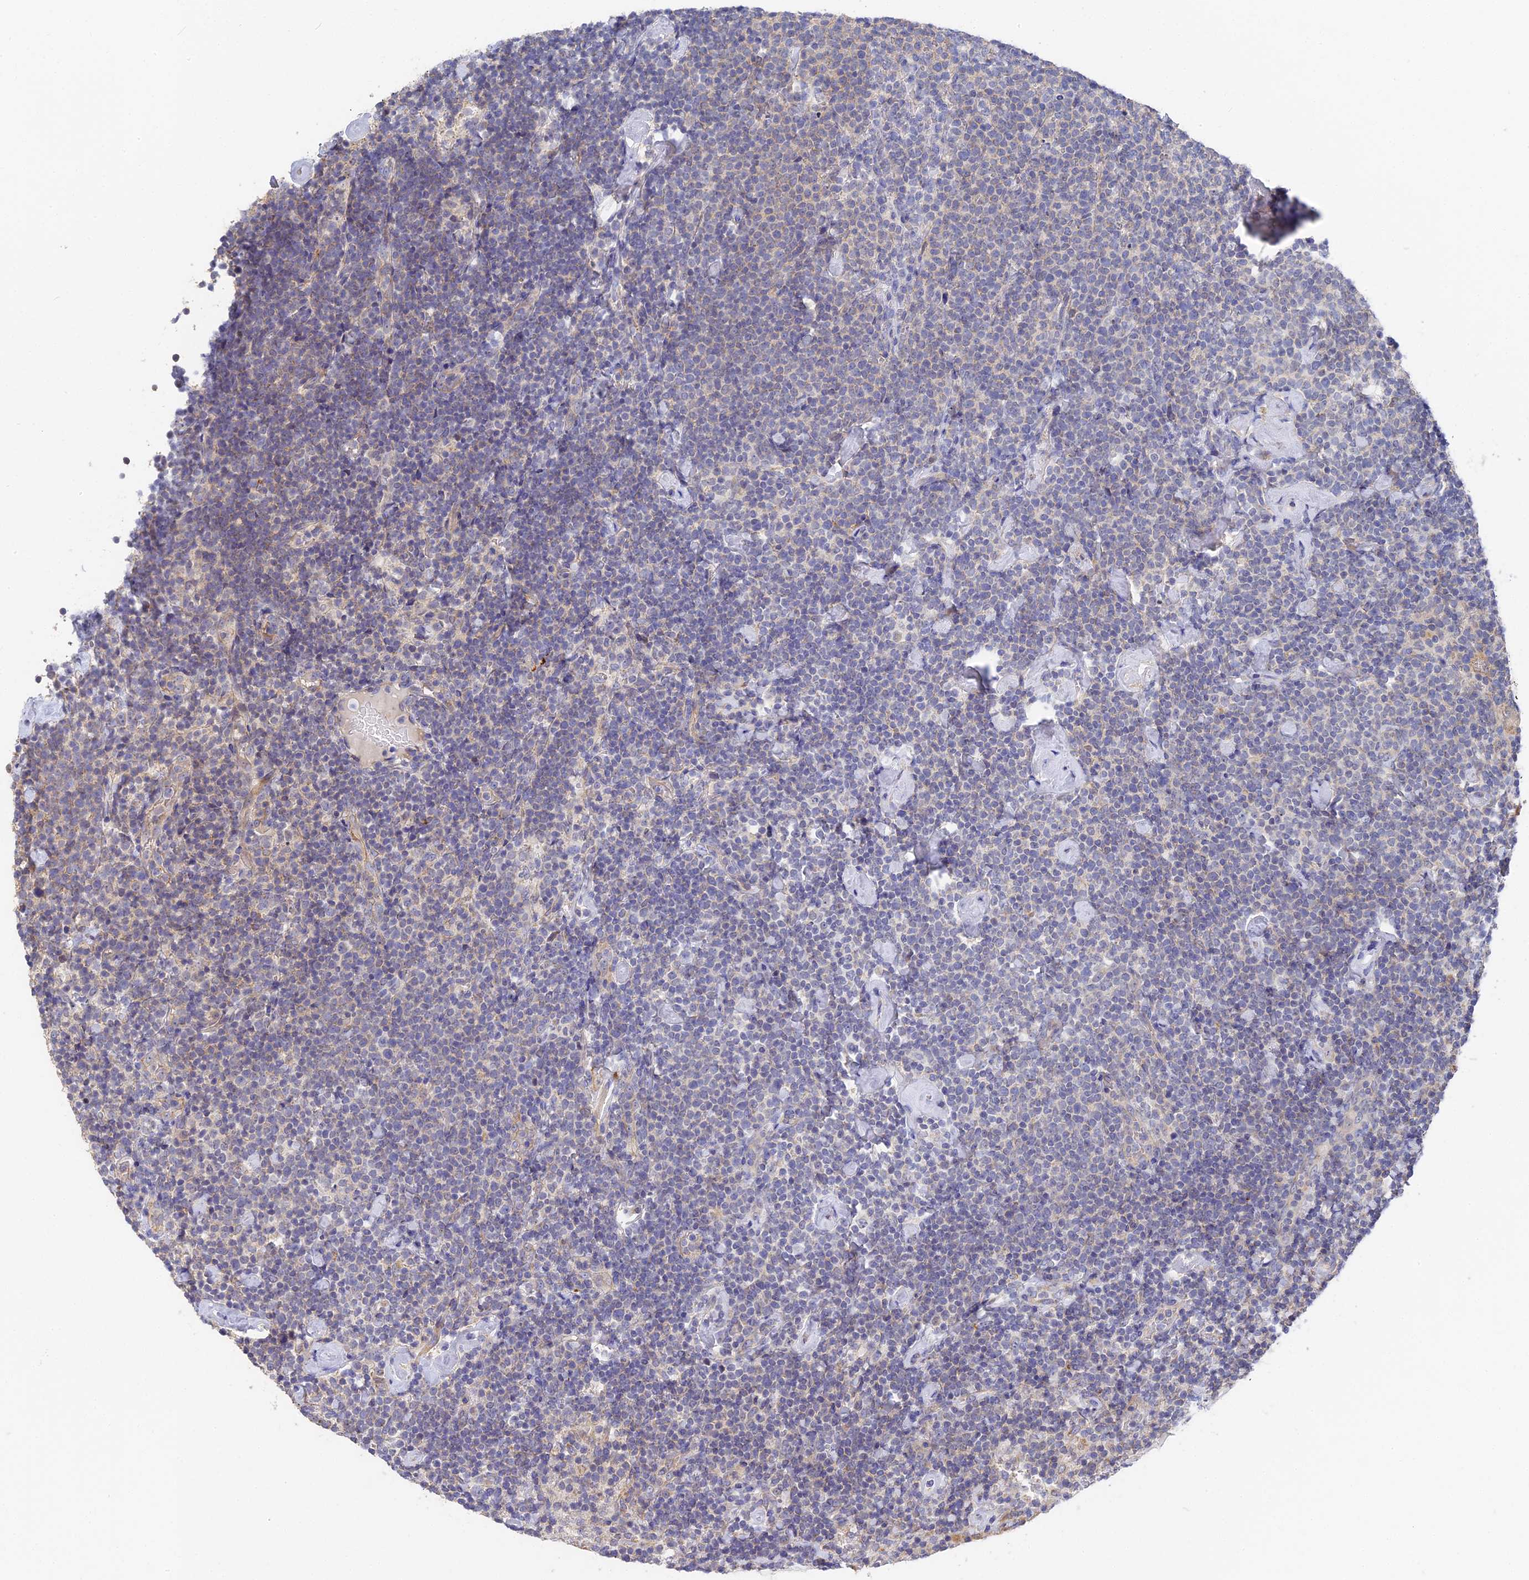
{"staining": {"intensity": "negative", "quantity": "none", "location": "none"}, "tissue": "lymphoma", "cell_type": "Tumor cells", "image_type": "cancer", "snomed": [{"axis": "morphology", "description": "Malignant lymphoma, non-Hodgkin's type, High grade"}, {"axis": "topography", "description": "Lymph node"}], "caption": "Immunohistochemical staining of human high-grade malignant lymphoma, non-Hodgkin's type exhibits no significant expression in tumor cells. (DAB immunohistochemistry (IHC), high magnification).", "gene": "CCDC113", "patient": {"sex": "male", "age": 61}}